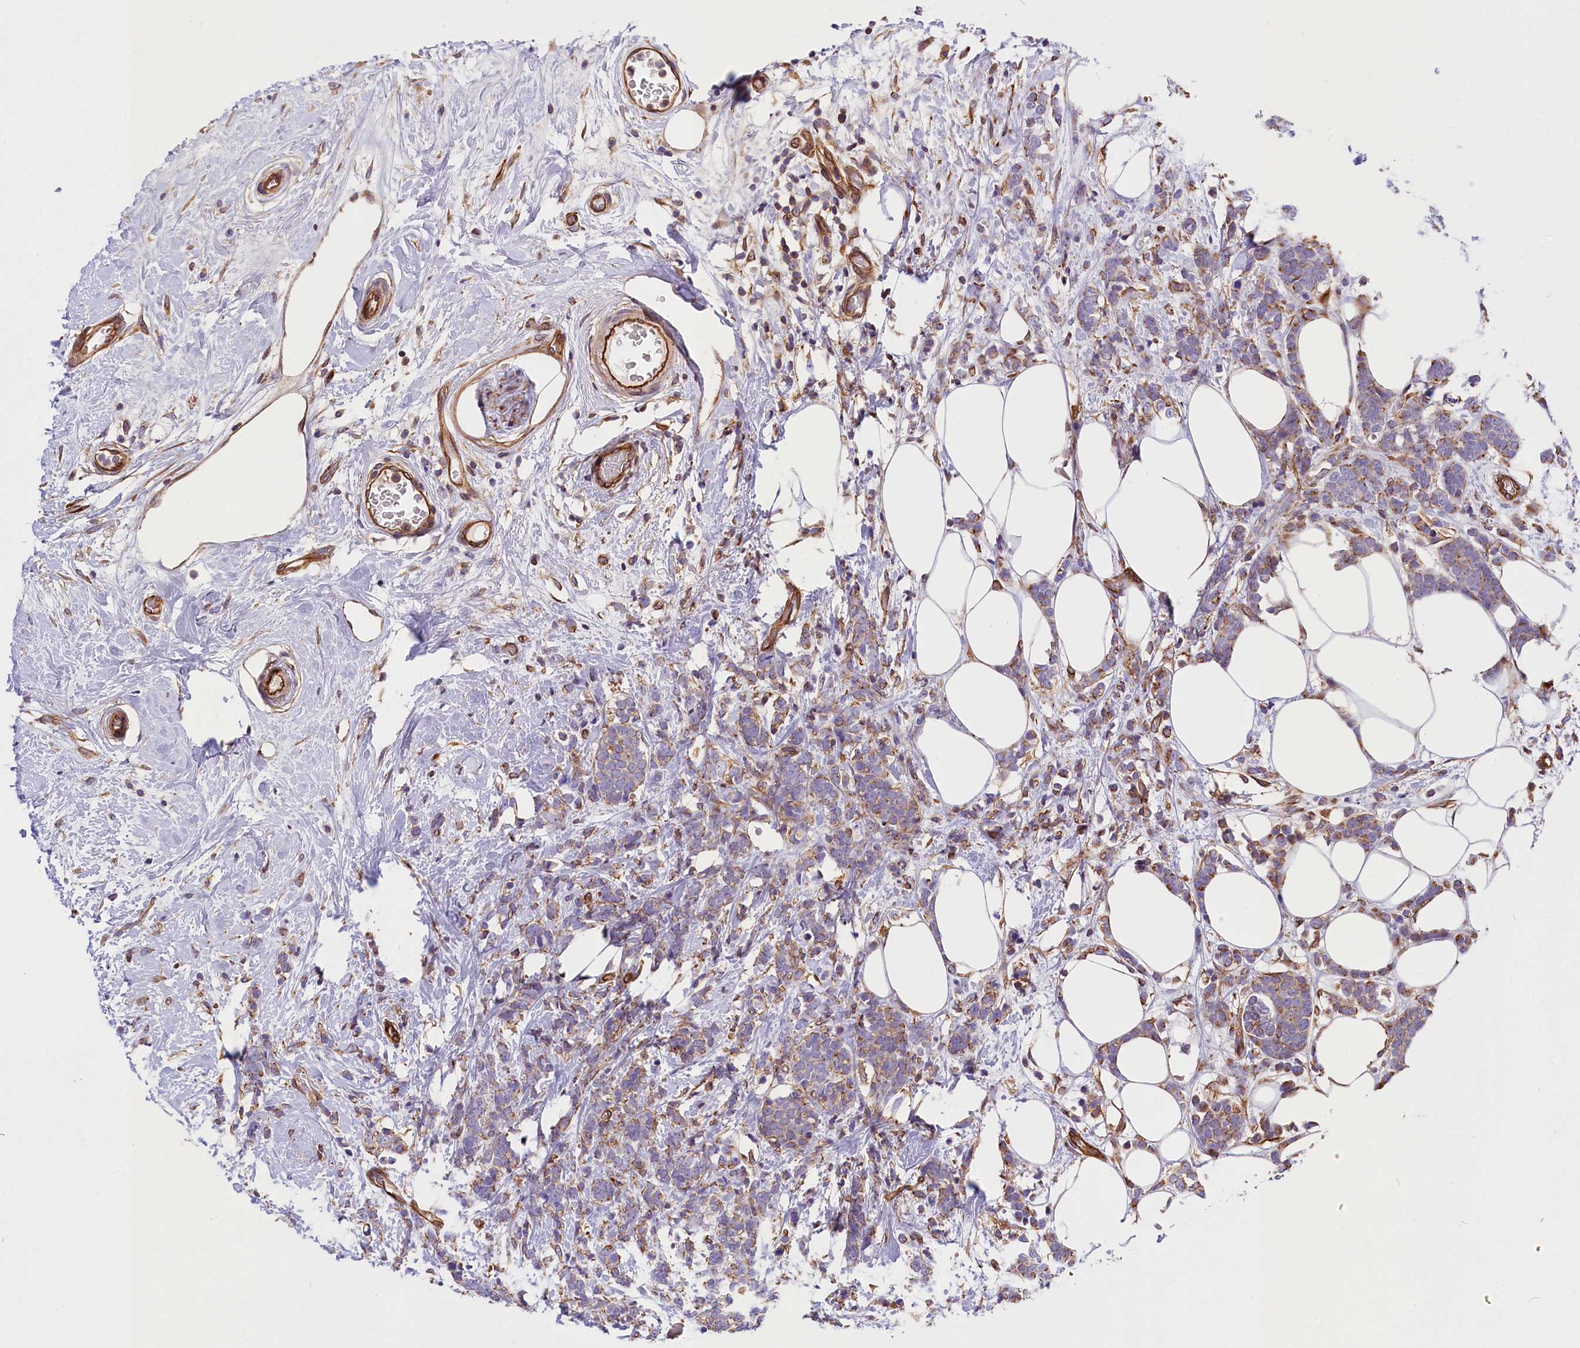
{"staining": {"intensity": "weak", "quantity": ">75%", "location": "cytoplasmic/membranous"}, "tissue": "breast cancer", "cell_type": "Tumor cells", "image_type": "cancer", "snomed": [{"axis": "morphology", "description": "Lobular carcinoma"}, {"axis": "topography", "description": "Breast"}], "caption": "There is low levels of weak cytoplasmic/membranous positivity in tumor cells of breast cancer (lobular carcinoma), as demonstrated by immunohistochemical staining (brown color).", "gene": "MED20", "patient": {"sex": "female", "age": 58}}